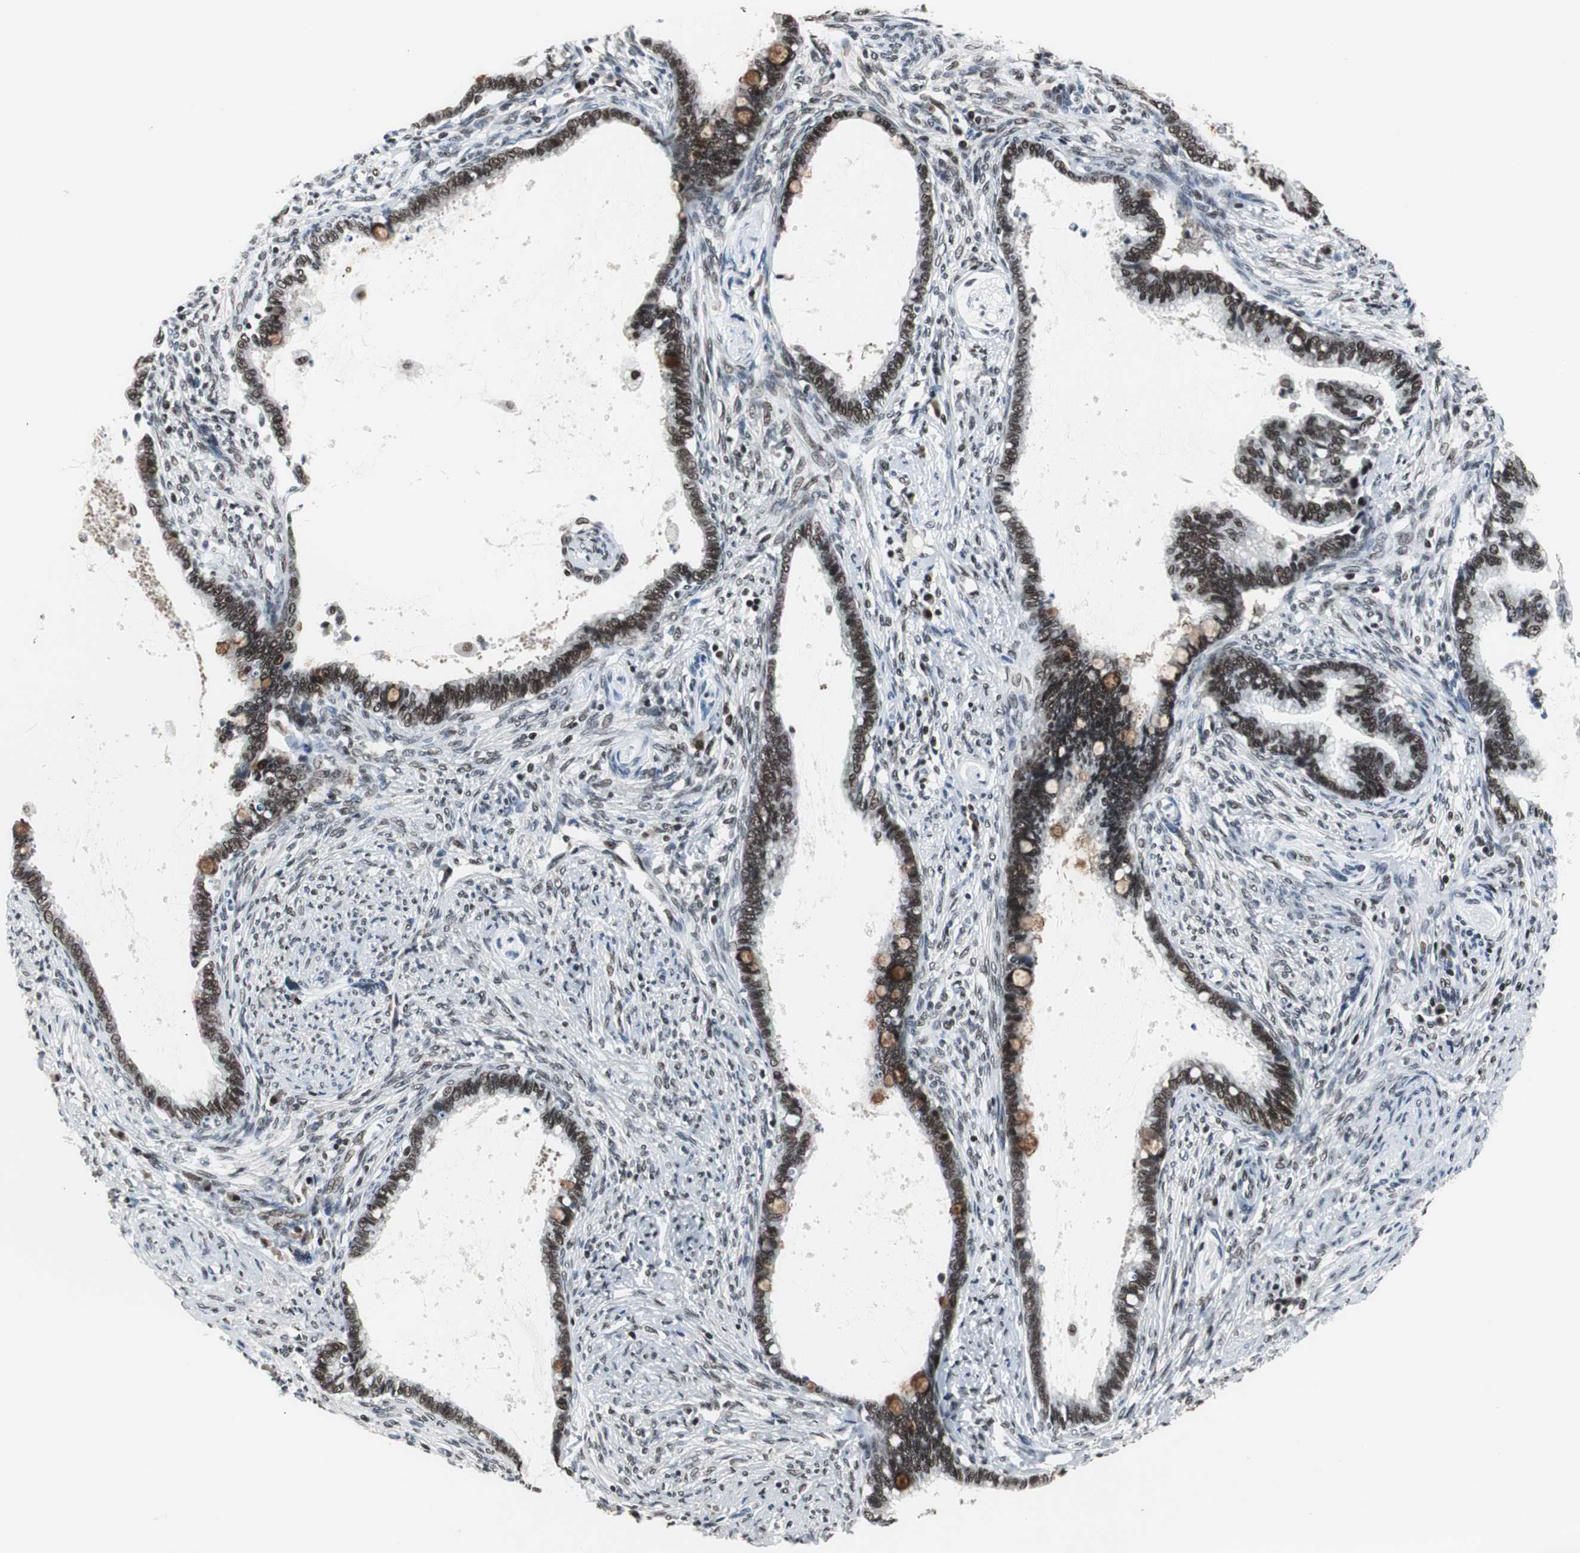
{"staining": {"intensity": "moderate", "quantity": ">75%", "location": "nuclear"}, "tissue": "cervical cancer", "cell_type": "Tumor cells", "image_type": "cancer", "snomed": [{"axis": "morphology", "description": "Adenocarcinoma, NOS"}, {"axis": "topography", "description": "Cervix"}], "caption": "Adenocarcinoma (cervical) stained for a protein (brown) exhibits moderate nuclear positive expression in about >75% of tumor cells.", "gene": "RAD9A", "patient": {"sex": "female", "age": 44}}